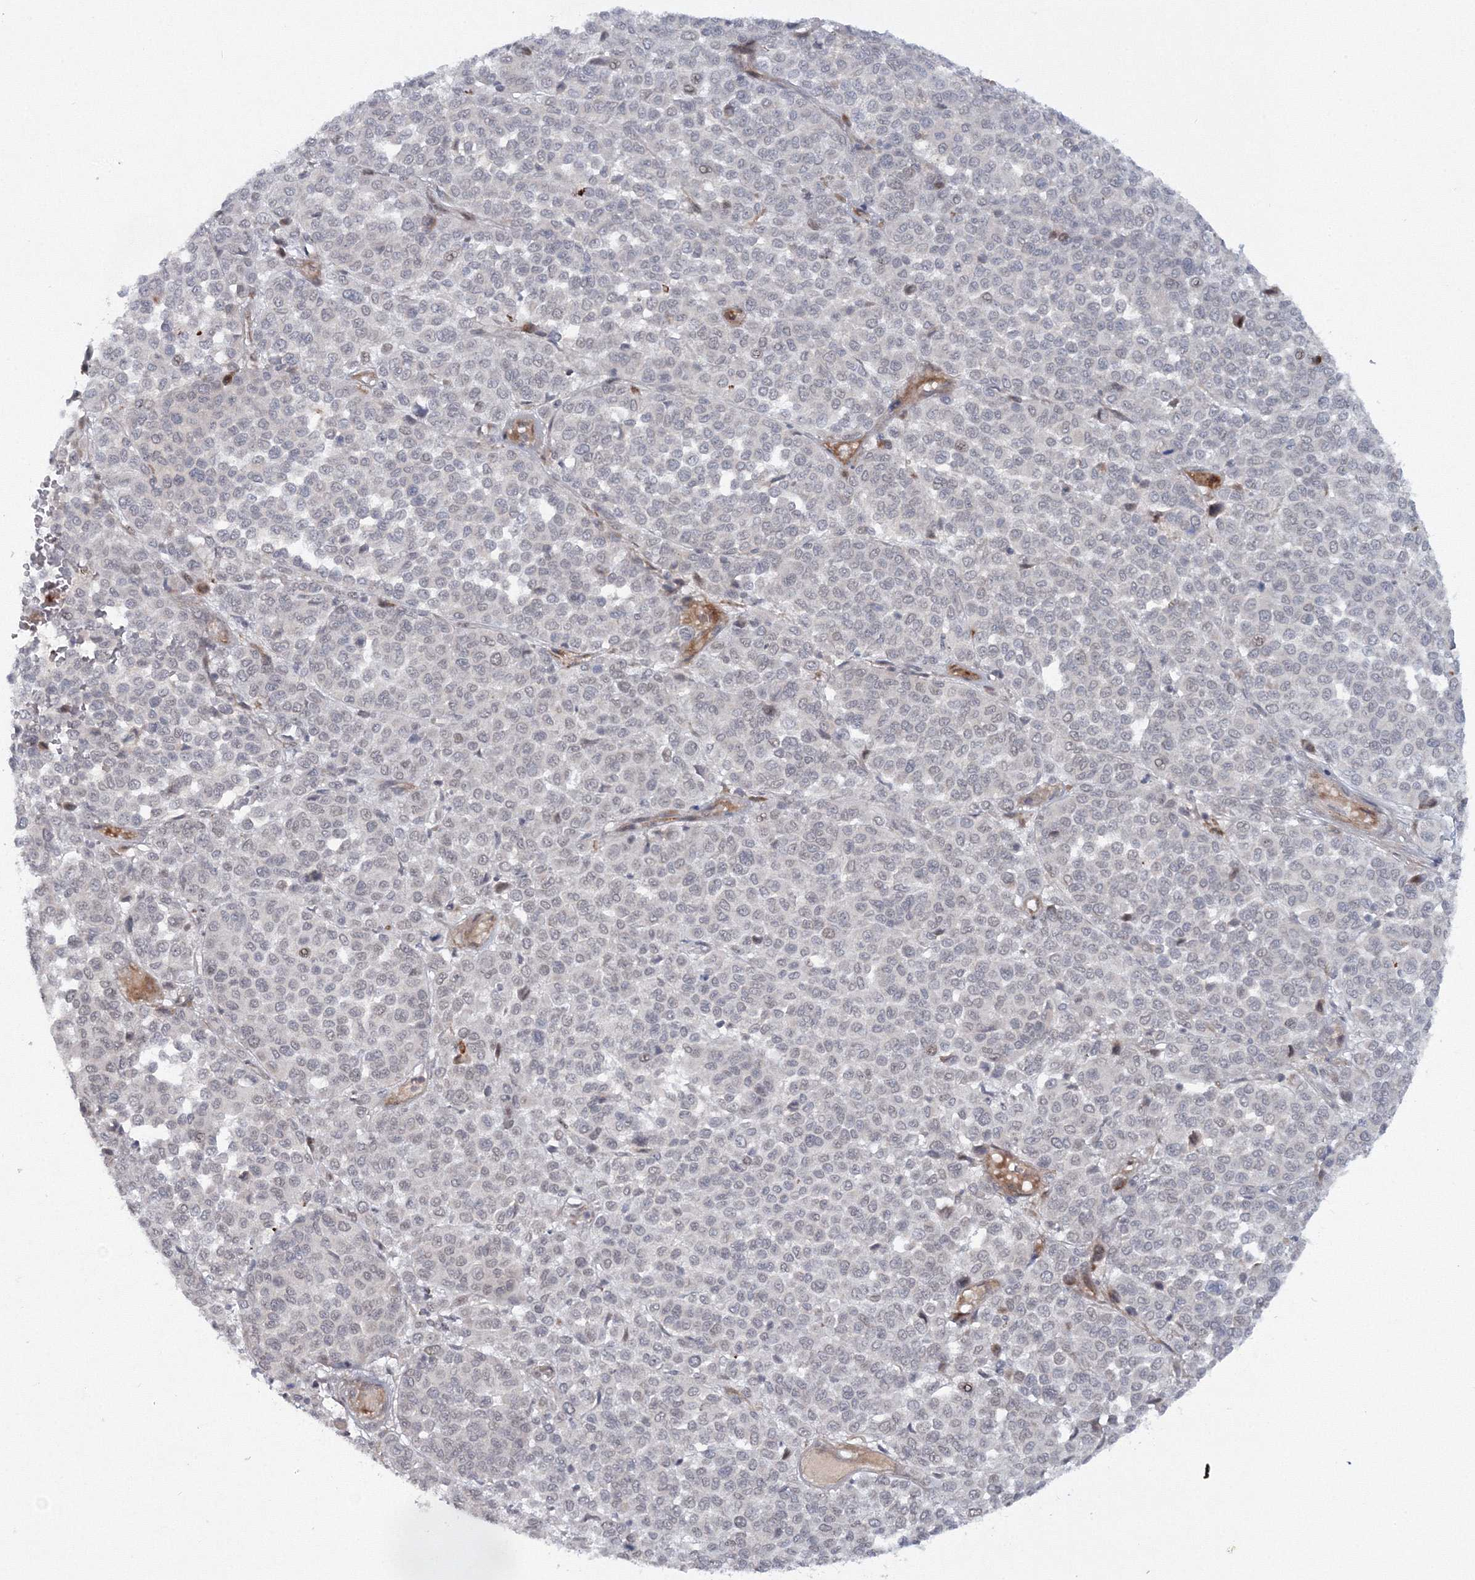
{"staining": {"intensity": "negative", "quantity": "none", "location": "none"}, "tissue": "melanoma", "cell_type": "Tumor cells", "image_type": "cancer", "snomed": [{"axis": "morphology", "description": "Malignant melanoma, Metastatic site"}, {"axis": "topography", "description": "Pancreas"}], "caption": "This is an immunohistochemistry photomicrograph of melanoma. There is no positivity in tumor cells.", "gene": "C3orf33", "patient": {"sex": "female", "age": 30}}